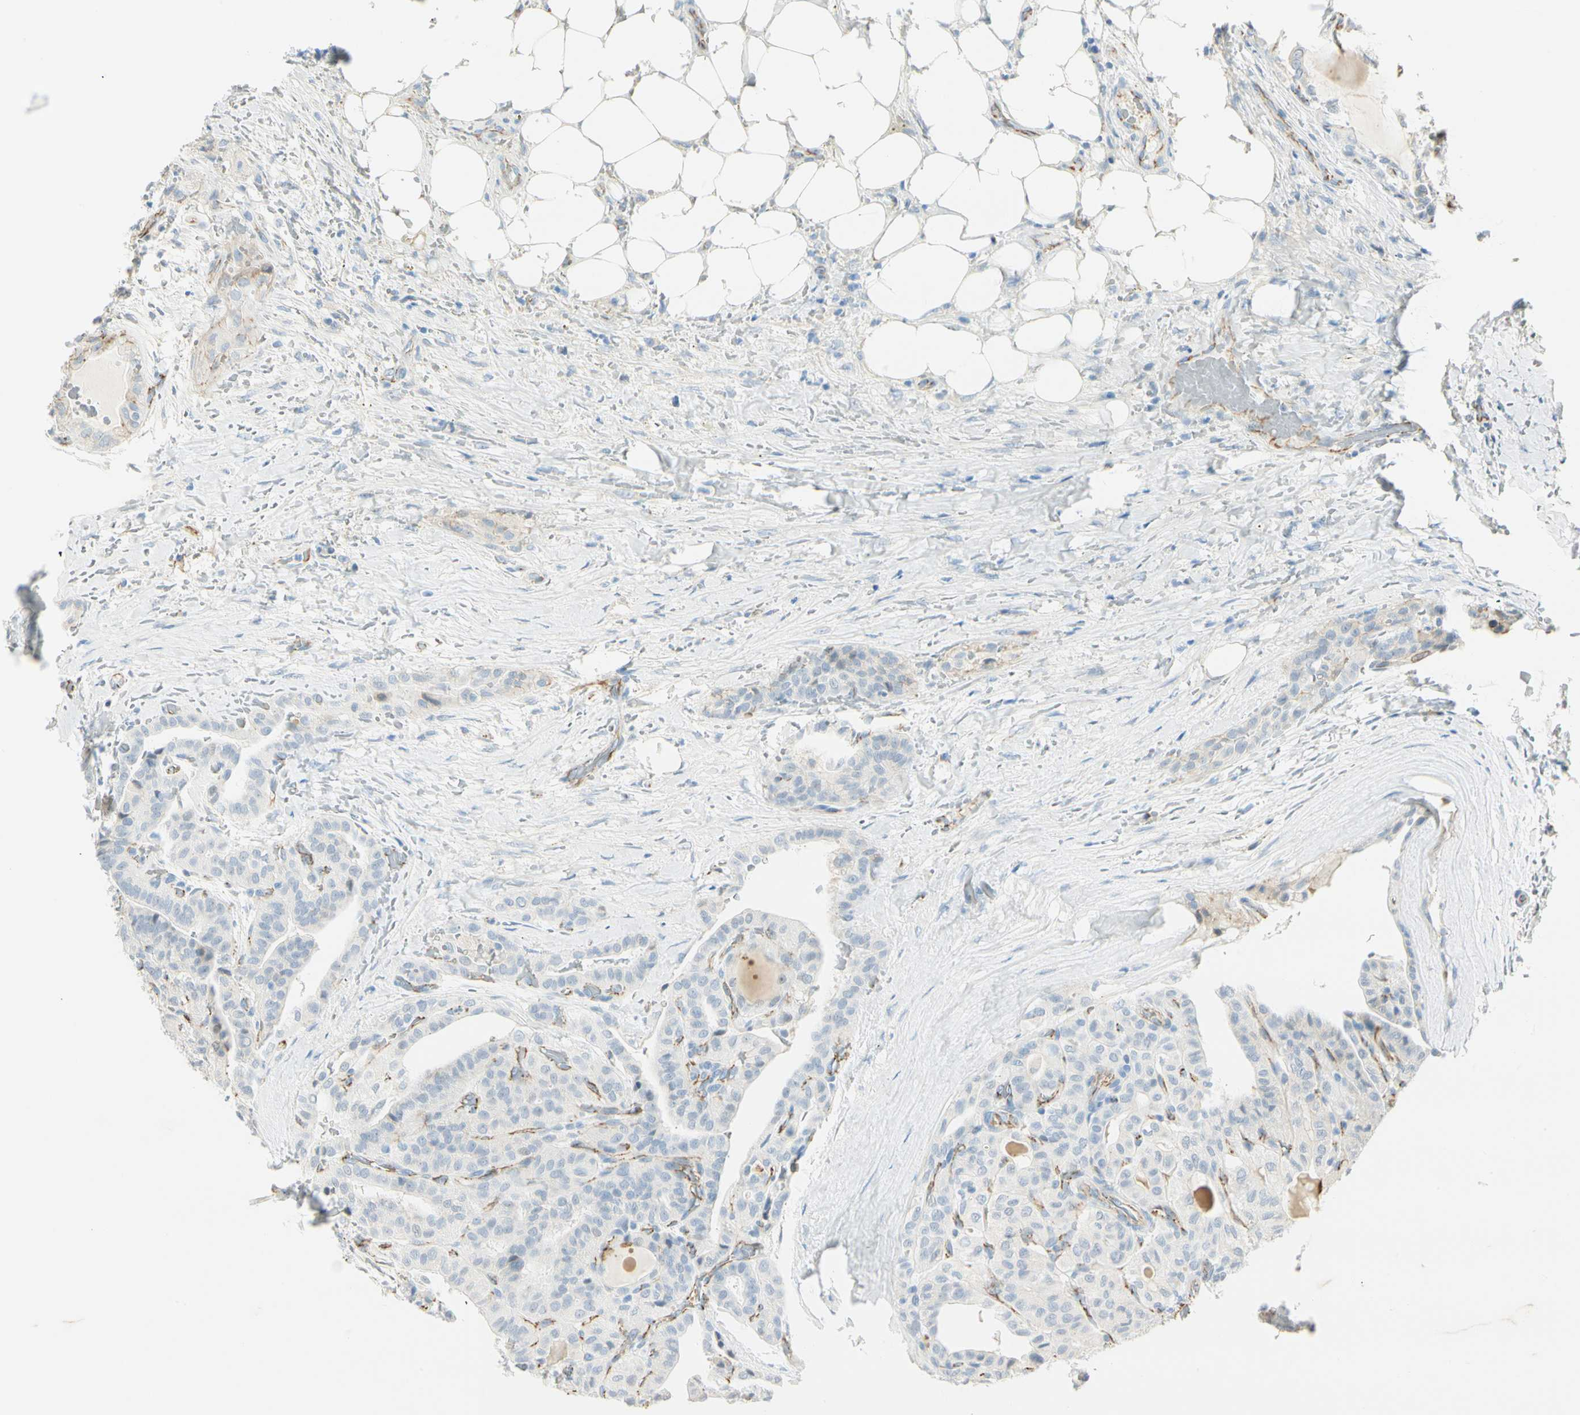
{"staining": {"intensity": "weak", "quantity": "<25%", "location": "cytoplasmic/membranous"}, "tissue": "thyroid cancer", "cell_type": "Tumor cells", "image_type": "cancer", "snomed": [{"axis": "morphology", "description": "Papillary adenocarcinoma, NOS"}, {"axis": "topography", "description": "Thyroid gland"}], "caption": "There is no significant positivity in tumor cells of thyroid cancer (papillary adenocarcinoma).", "gene": "VPS9D1", "patient": {"sex": "male", "age": 77}}